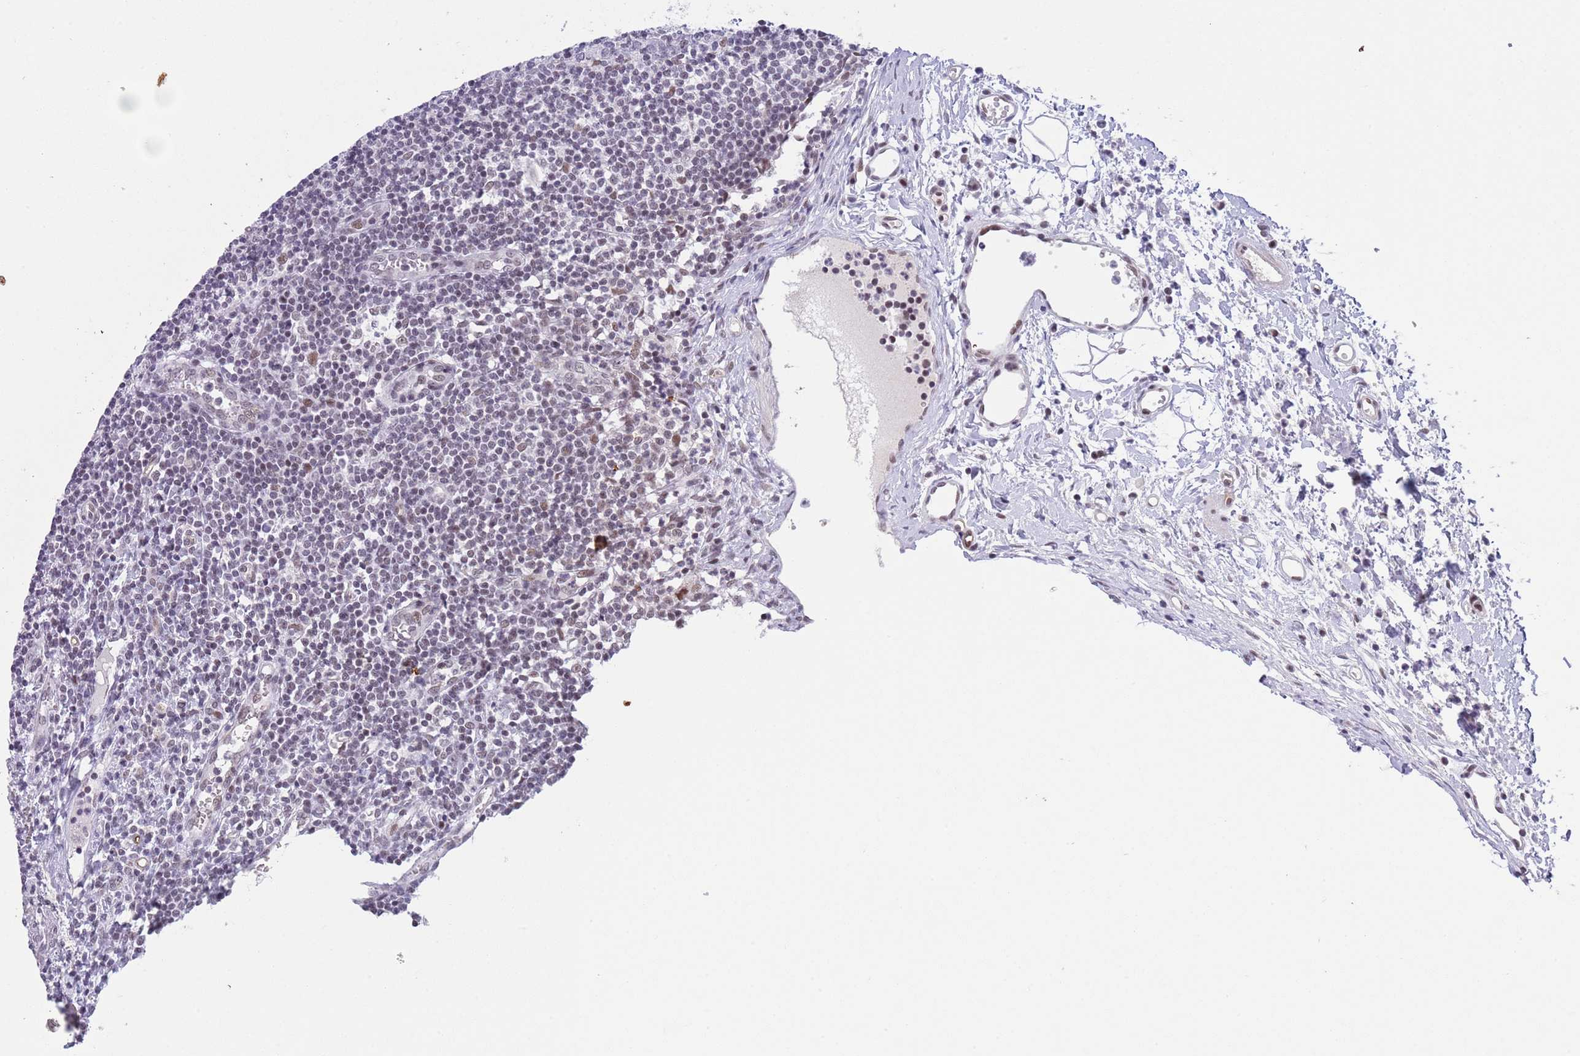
{"staining": {"intensity": "weak", "quantity": "<25%", "location": "nuclear"}, "tissue": "lymph node", "cell_type": "Germinal center cells", "image_type": "normal", "snomed": [{"axis": "morphology", "description": "Normal tissue, NOS"}, {"axis": "topography", "description": "Lymph node"}], "caption": "Lymph node stained for a protein using immunohistochemistry (IHC) displays no staining germinal center cells.", "gene": "RFX1", "patient": {"sex": "female", "age": 37}}